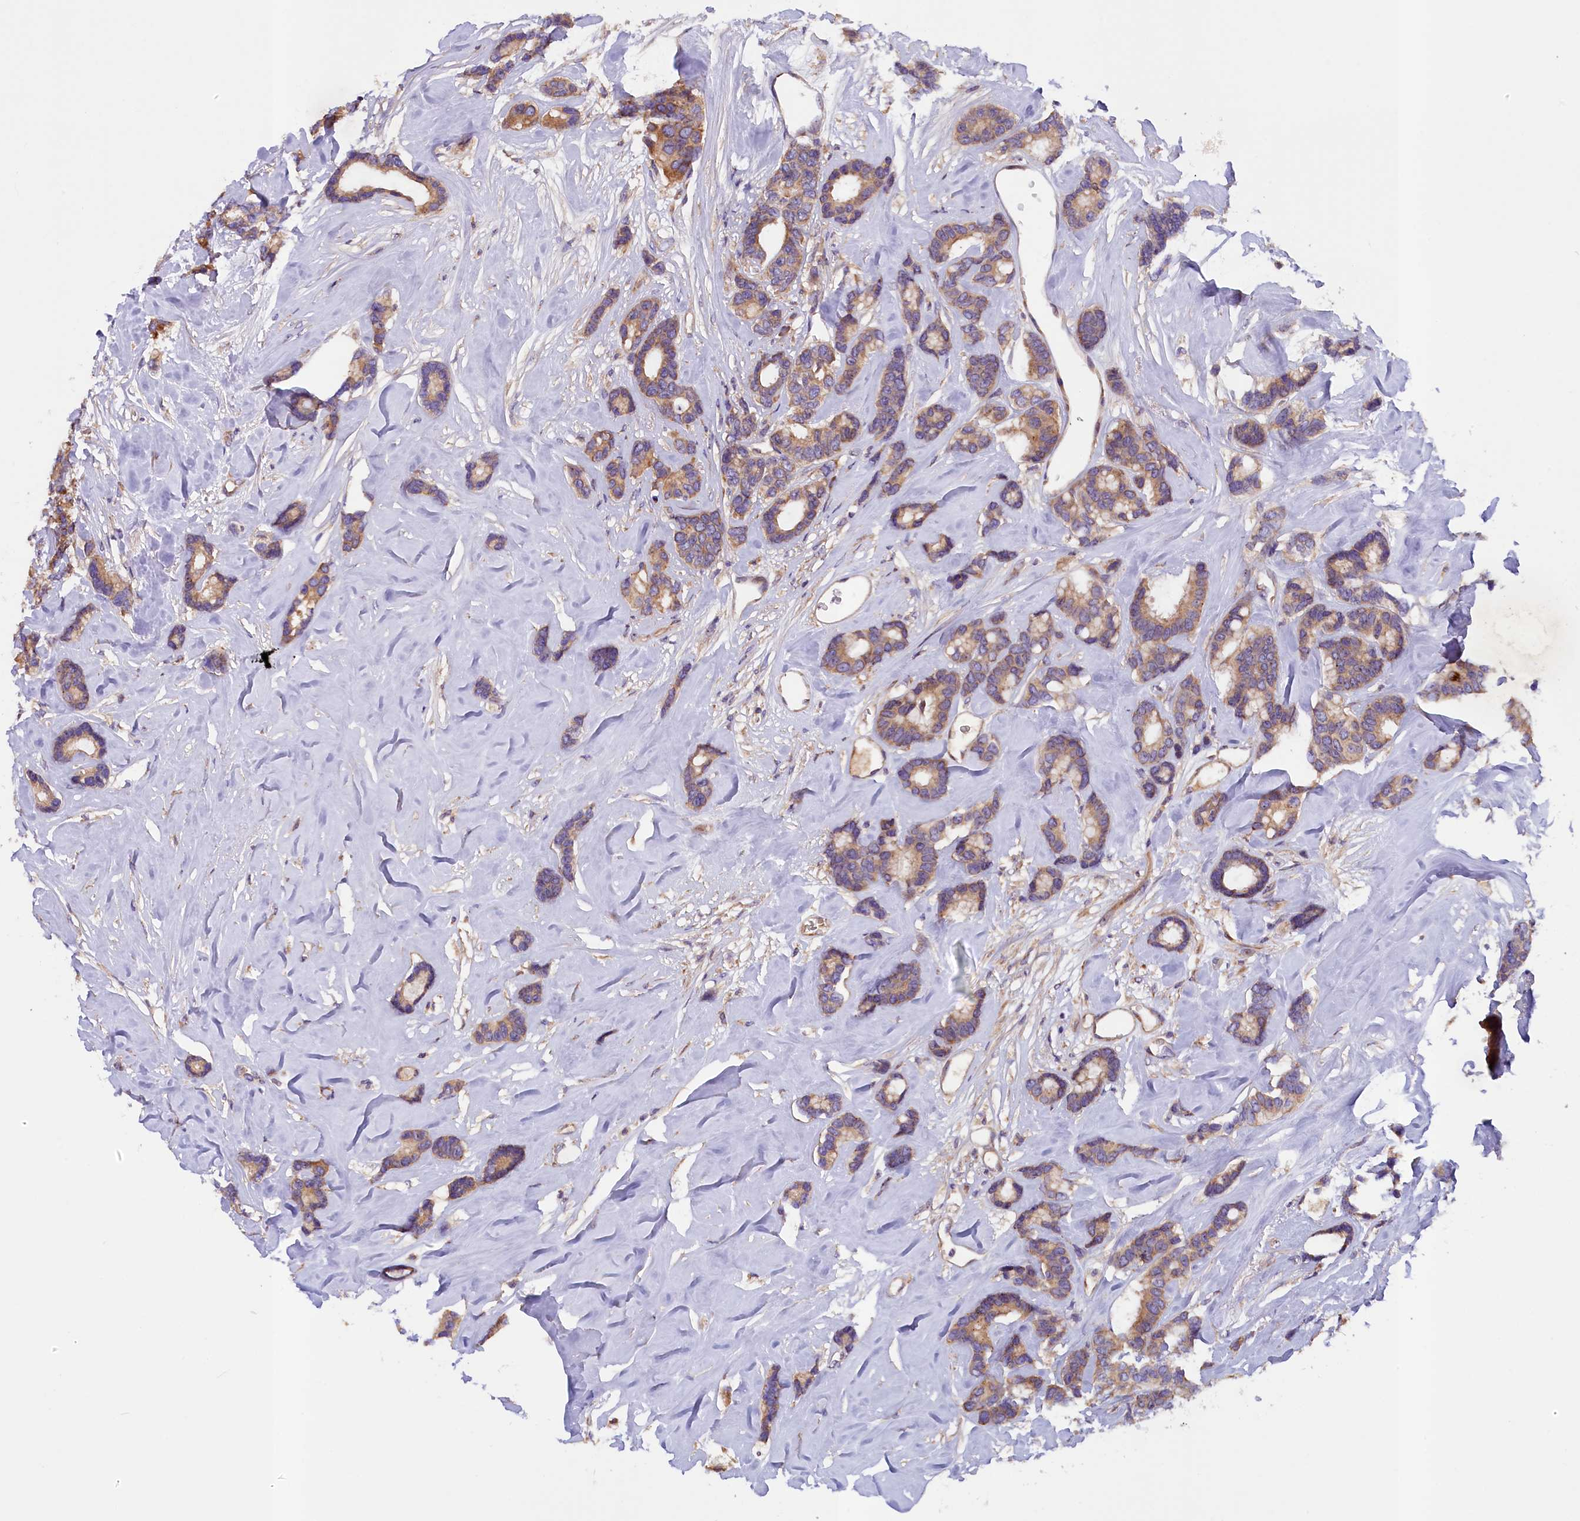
{"staining": {"intensity": "moderate", "quantity": ">75%", "location": "cytoplasmic/membranous"}, "tissue": "breast cancer", "cell_type": "Tumor cells", "image_type": "cancer", "snomed": [{"axis": "morphology", "description": "Duct carcinoma"}, {"axis": "topography", "description": "Breast"}], "caption": "Approximately >75% of tumor cells in human breast cancer show moderate cytoplasmic/membranous protein expression as visualized by brown immunohistochemical staining.", "gene": "FRY", "patient": {"sex": "female", "age": 87}}